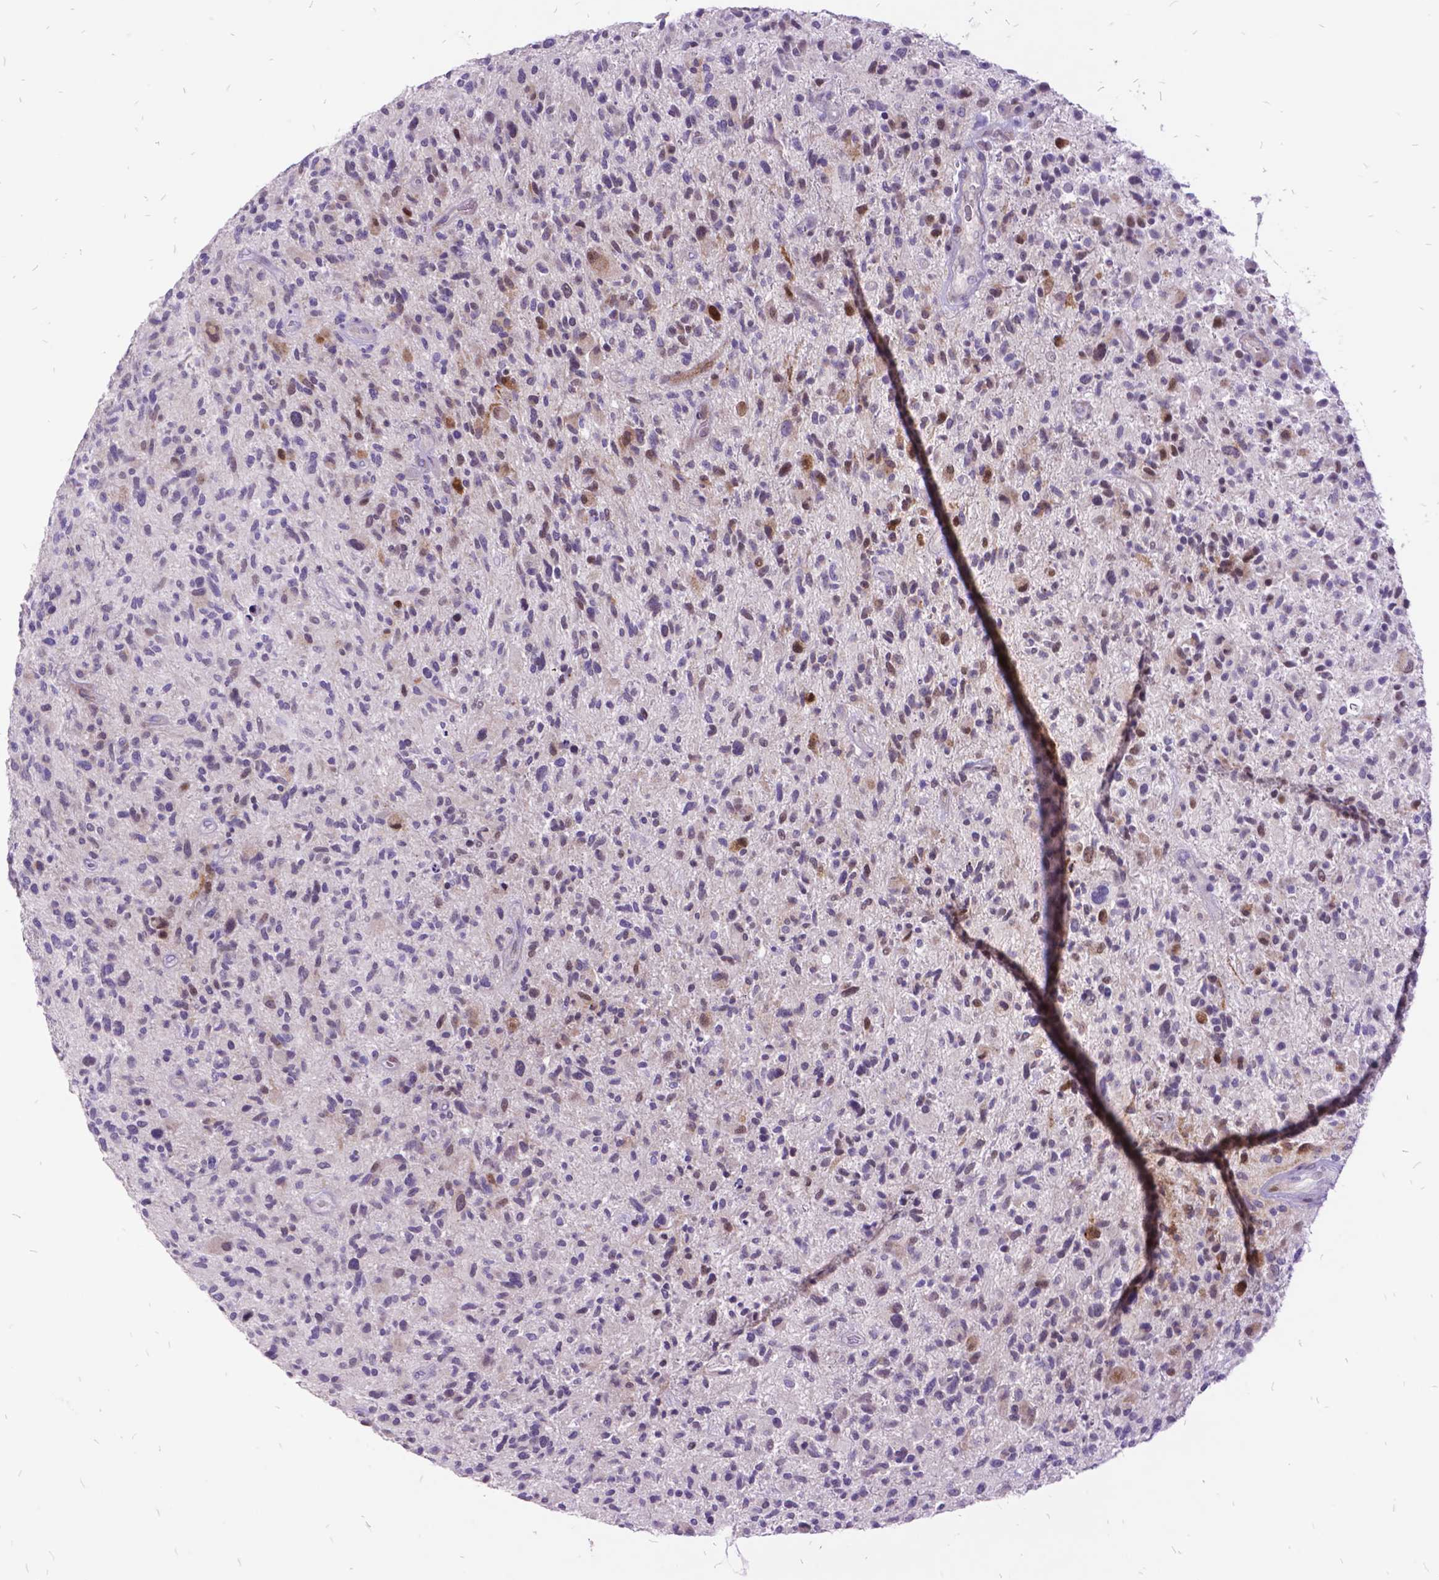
{"staining": {"intensity": "negative", "quantity": "none", "location": "none"}, "tissue": "glioma", "cell_type": "Tumor cells", "image_type": "cancer", "snomed": [{"axis": "morphology", "description": "Glioma, malignant, High grade"}, {"axis": "topography", "description": "Brain"}], "caption": "This is a histopathology image of IHC staining of glioma, which shows no expression in tumor cells. (Brightfield microscopy of DAB immunohistochemistry (IHC) at high magnification).", "gene": "ITGB6", "patient": {"sex": "male", "age": 47}}